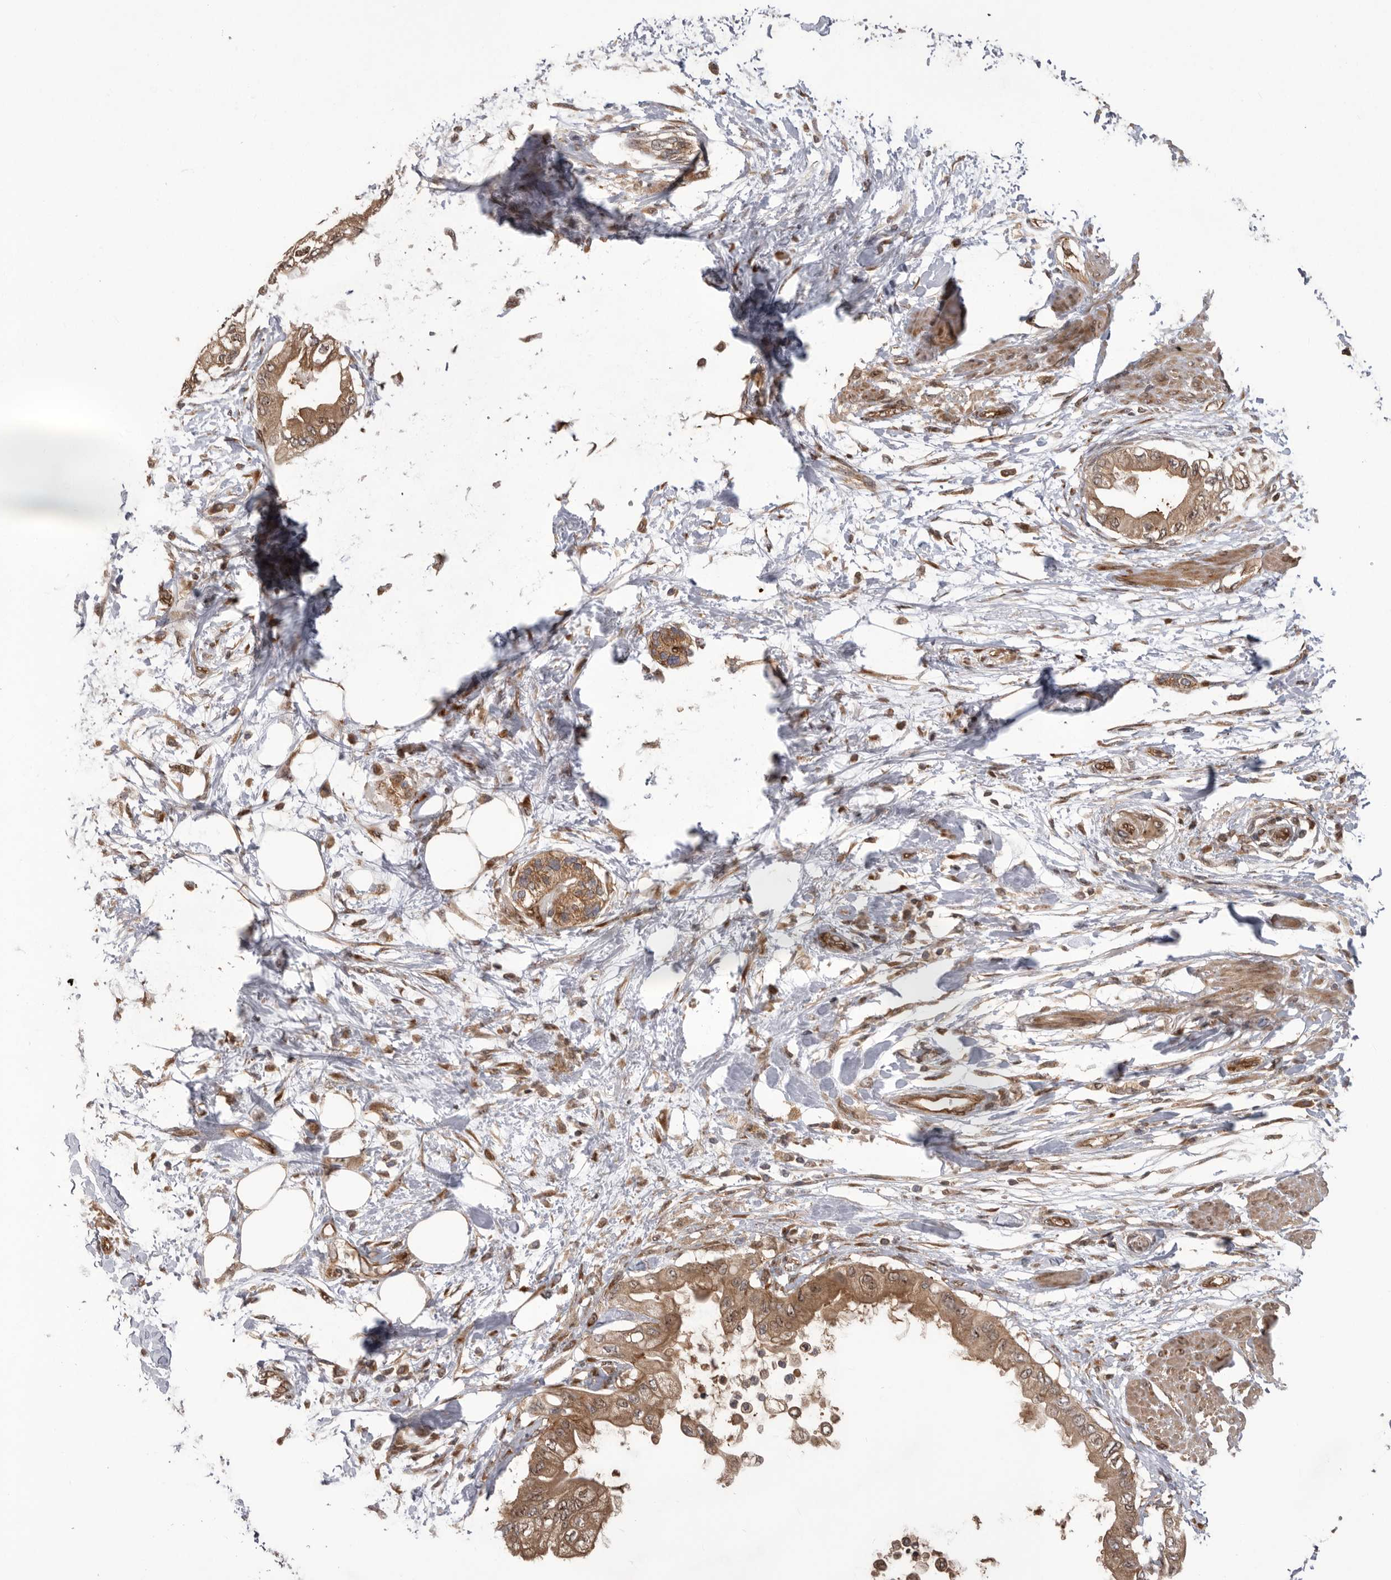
{"staining": {"intensity": "moderate", "quantity": ">75%", "location": "cytoplasmic/membranous,nuclear"}, "tissue": "pancreatic cancer", "cell_type": "Tumor cells", "image_type": "cancer", "snomed": [{"axis": "morphology", "description": "Normal tissue, NOS"}, {"axis": "morphology", "description": "Adenocarcinoma, NOS"}, {"axis": "topography", "description": "Pancreas"}, {"axis": "topography", "description": "Duodenum"}], "caption": "Protein analysis of pancreatic cancer (adenocarcinoma) tissue shows moderate cytoplasmic/membranous and nuclear positivity in approximately >75% of tumor cells.", "gene": "DHDDS", "patient": {"sex": "female", "age": 60}}